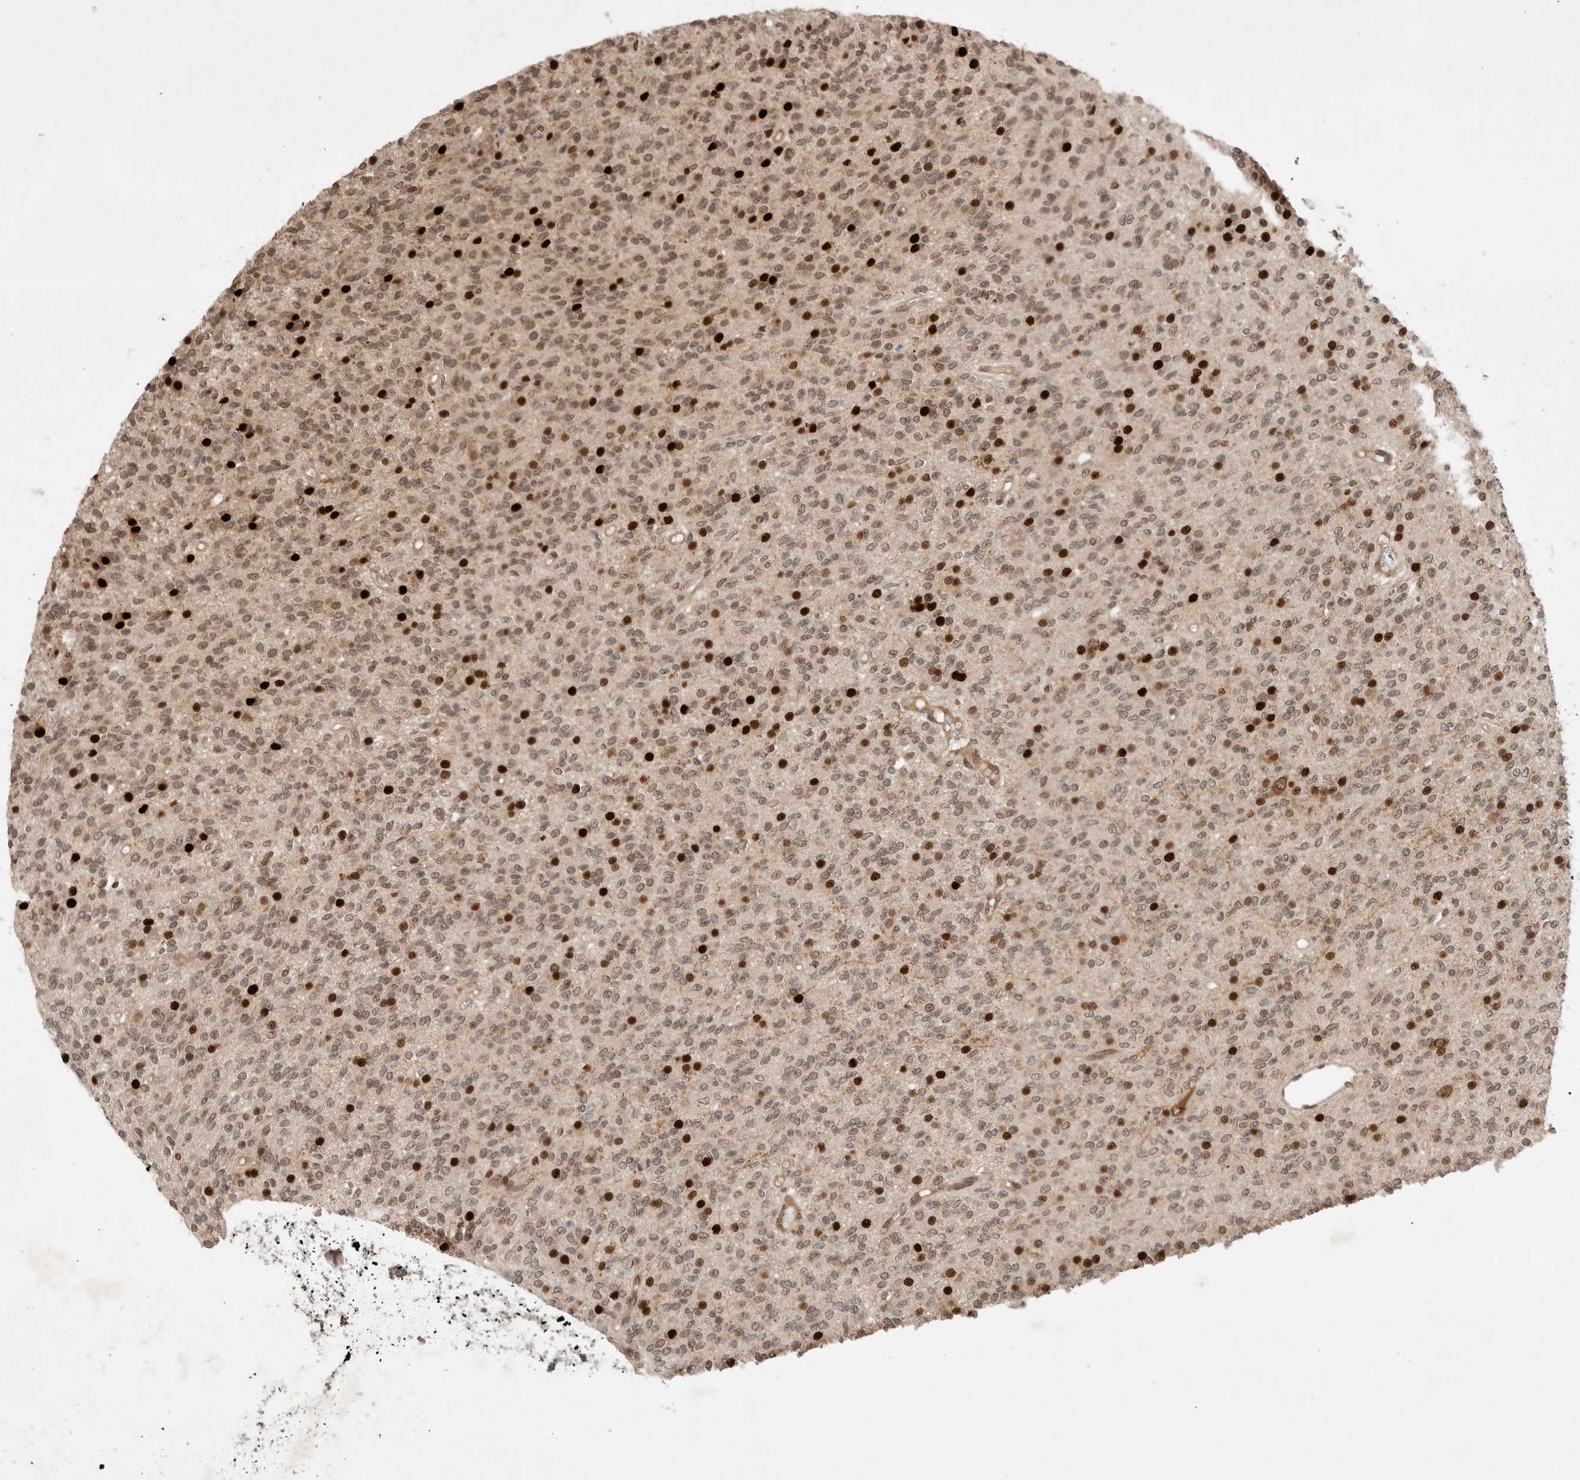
{"staining": {"intensity": "strong", "quantity": "25%-75%", "location": "nuclear"}, "tissue": "glioma", "cell_type": "Tumor cells", "image_type": "cancer", "snomed": [{"axis": "morphology", "description": "Glioma, malignant, High grade"}, {"axis": "topography", "description": "Brain"}], "caption": "Immunohistochemistry of glioma reveals high levels of strong nuclear positivity in approximately 25%-75% of tumor cells.", "gene": "LEMD3", "patient": {"sex": "male", "age": 34}}